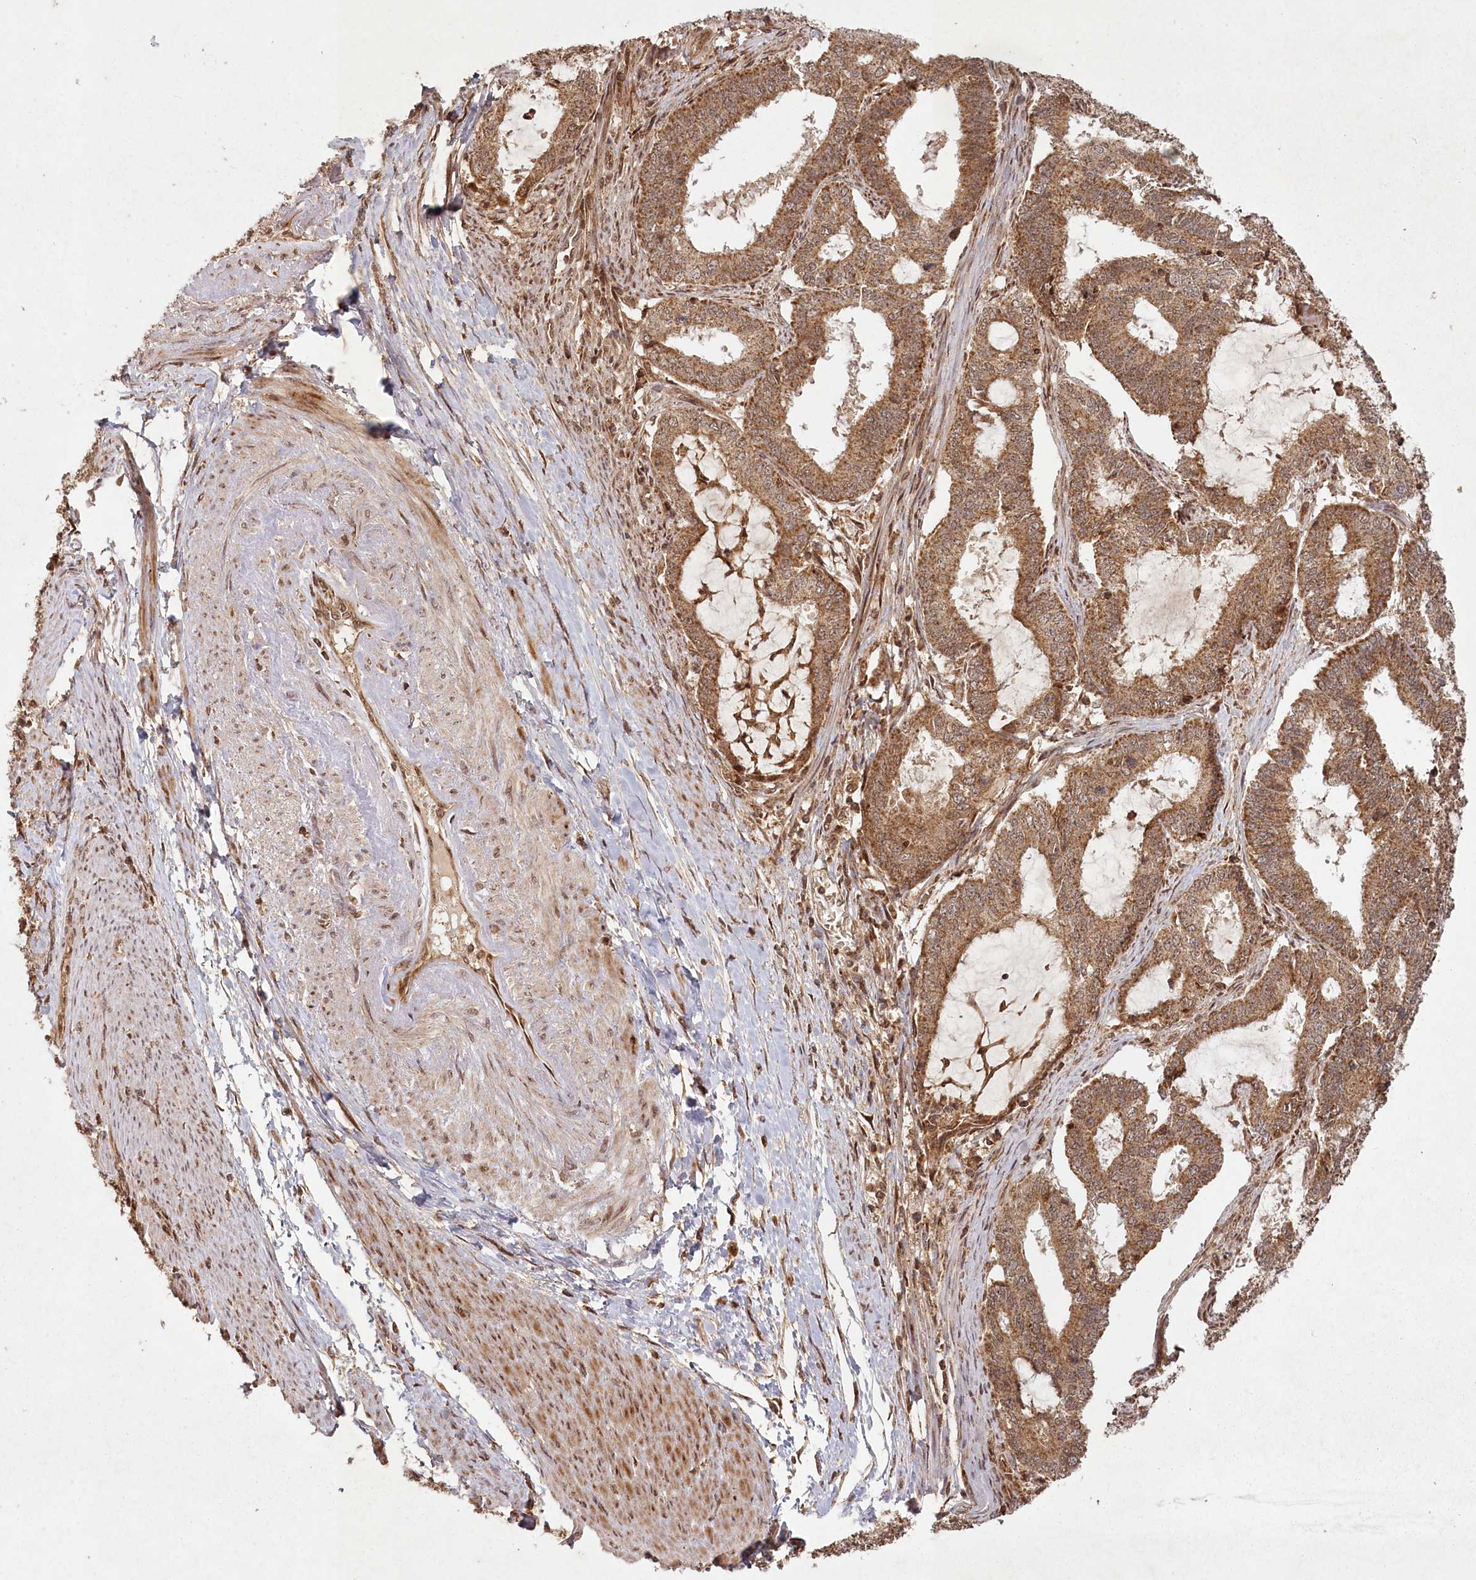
{"staining": {"intensity": "moderate", "quantity": ">75%", "location": "cytoplasmic/membranous"}, "tissue": "endometrial cancer", "cell_type": "Tumor cells", "image_type": "cancer", "snomed": [{"axis": "morphology", "description": "Adenocarcinoma, NOS"}, {"axis": "topography", "description": "Endometrium"}], "caption": "Immunohistochemistry of human endometrial cancer demonstrates medium levels of moderate cytoplasmic/membranous expression in approximately >75% of tumor cells.", "gene": "MICU1", "patient": {"sex": "female", "age": 51}}